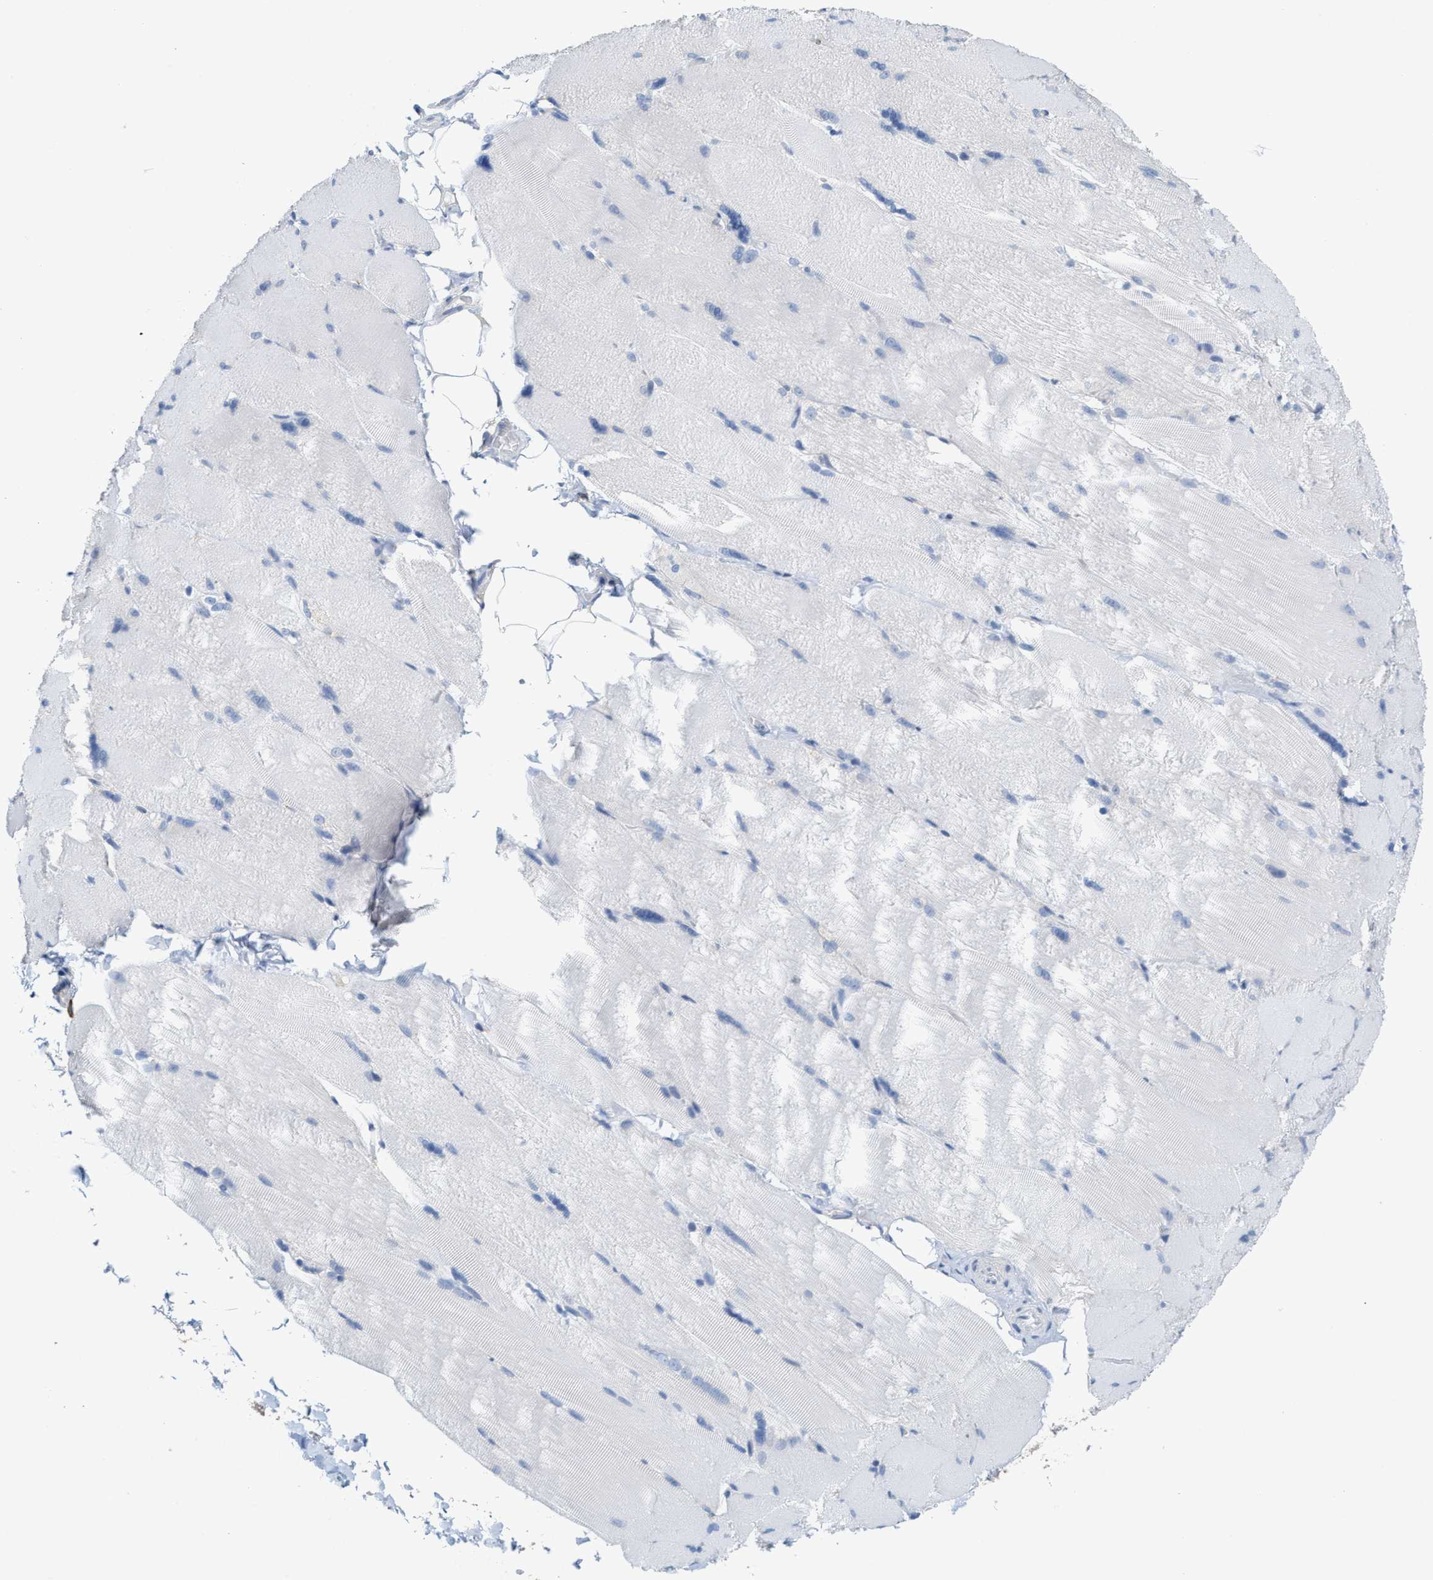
{"staining": {"intensity": "negative", "quantity": "none", "location": "none"}, "tissue": "skeletal muscle", "cell_type": "Myocytes", "image_type": "normal", "snomed": [{"axis": "morphology", "description": "Normal tissue, NOS"}, {"axis": "topography", "description": "Skin"}, {"axis": "topography", "description": "Skeletal muscle"}], "caption": "IHC image of normal human skeletal muscle stained for a protein (brown), which shows no positivity in myocytes.", "gene": "RYR2", "patient": {"sex": "male", "age": 83}}